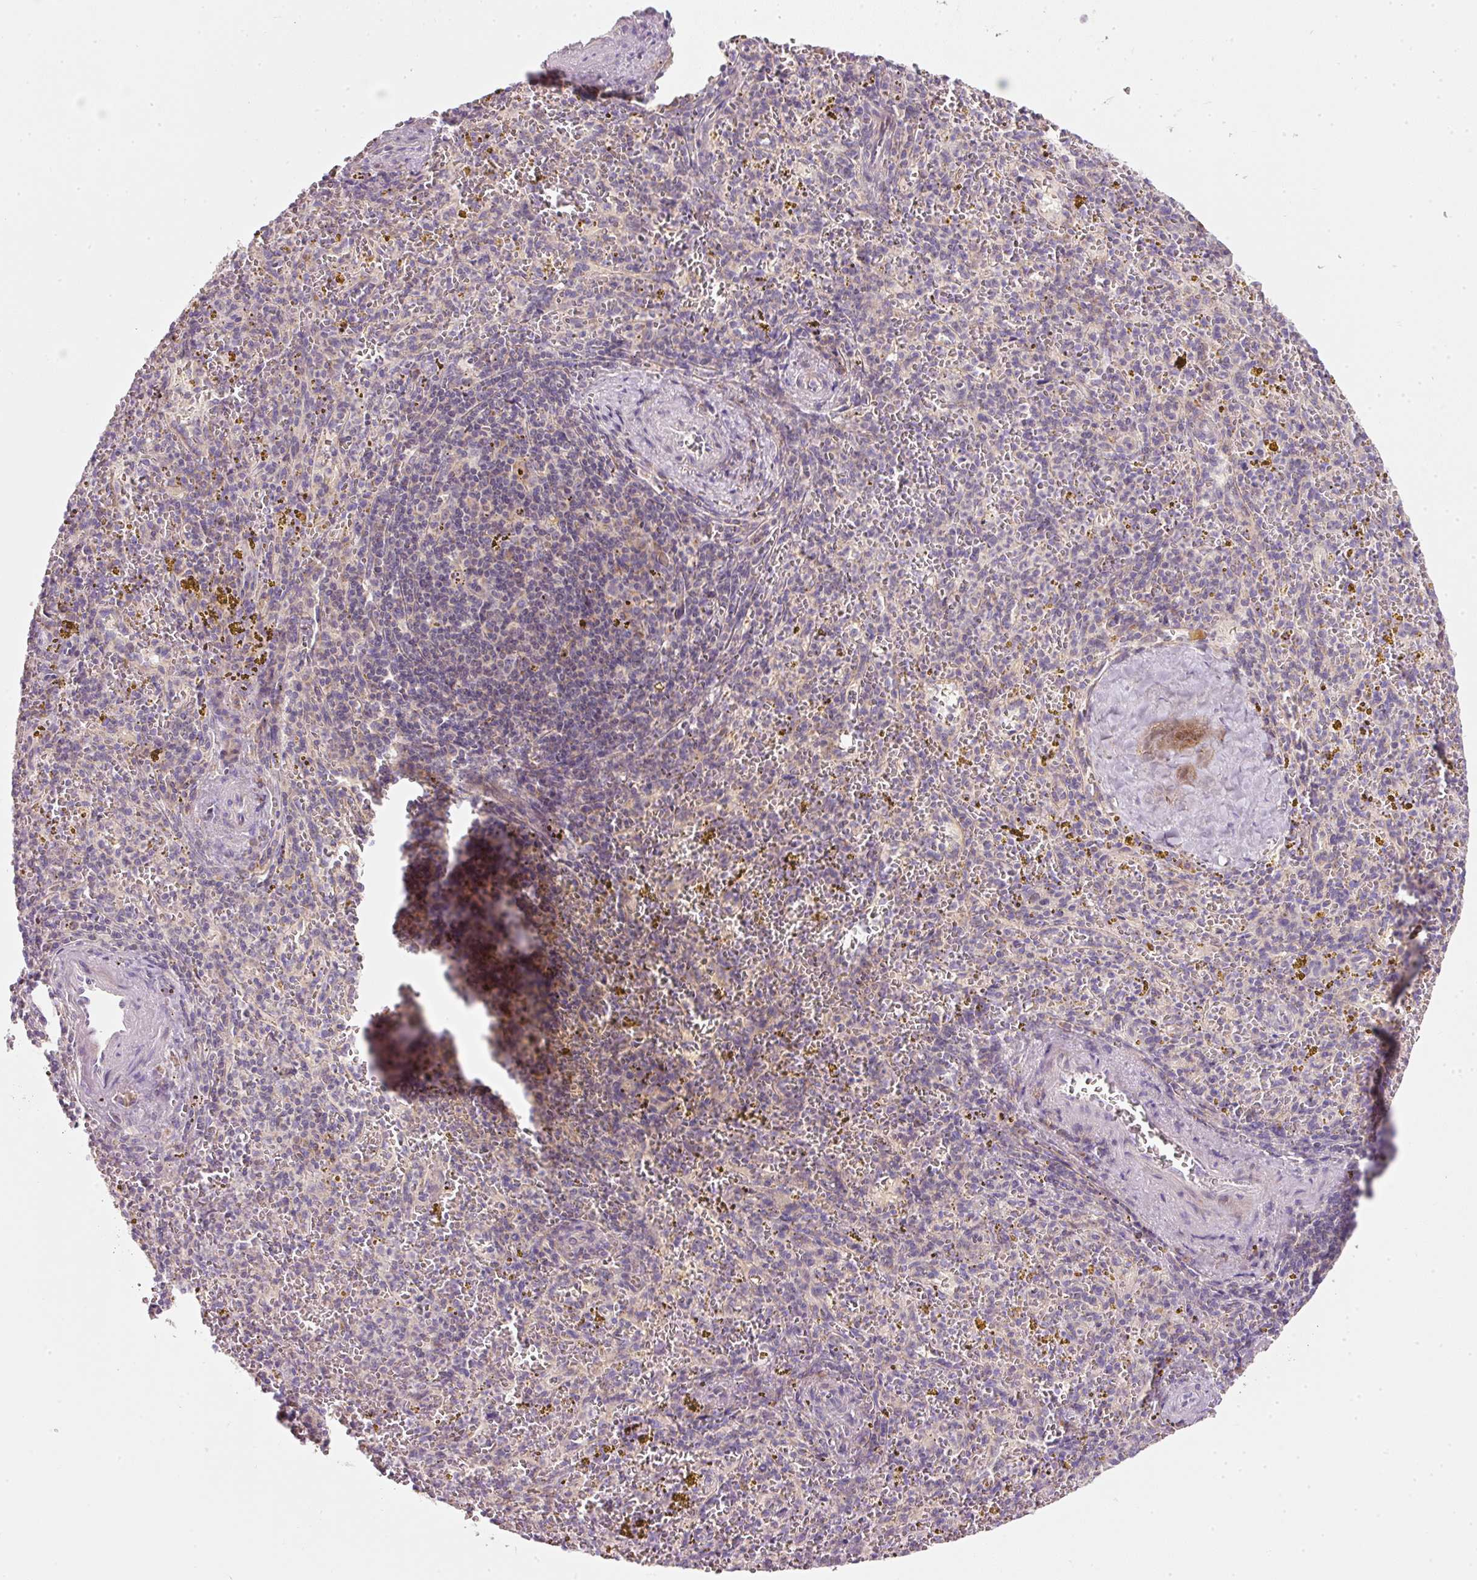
{"staining": {"intensity": "moderate", "quantity": "<25%", "location": "cytoplasmic/membranous"}, "tissue": "spleen", "cell_type": "Cells in red pulp", "image_type": "normal", "snomed": [{"axis": "morphology", "description": "Normal tissue, NOS"}, {"axis": "topography", "description": "Spleen"}], "caption": "Cells in red pulp reveal moderate cytoplasmic/membranous positivity in about <25% of cells in normal spleen.", "gene": "NDUFA1", "patient": {"sex": "male", "age": 57}}